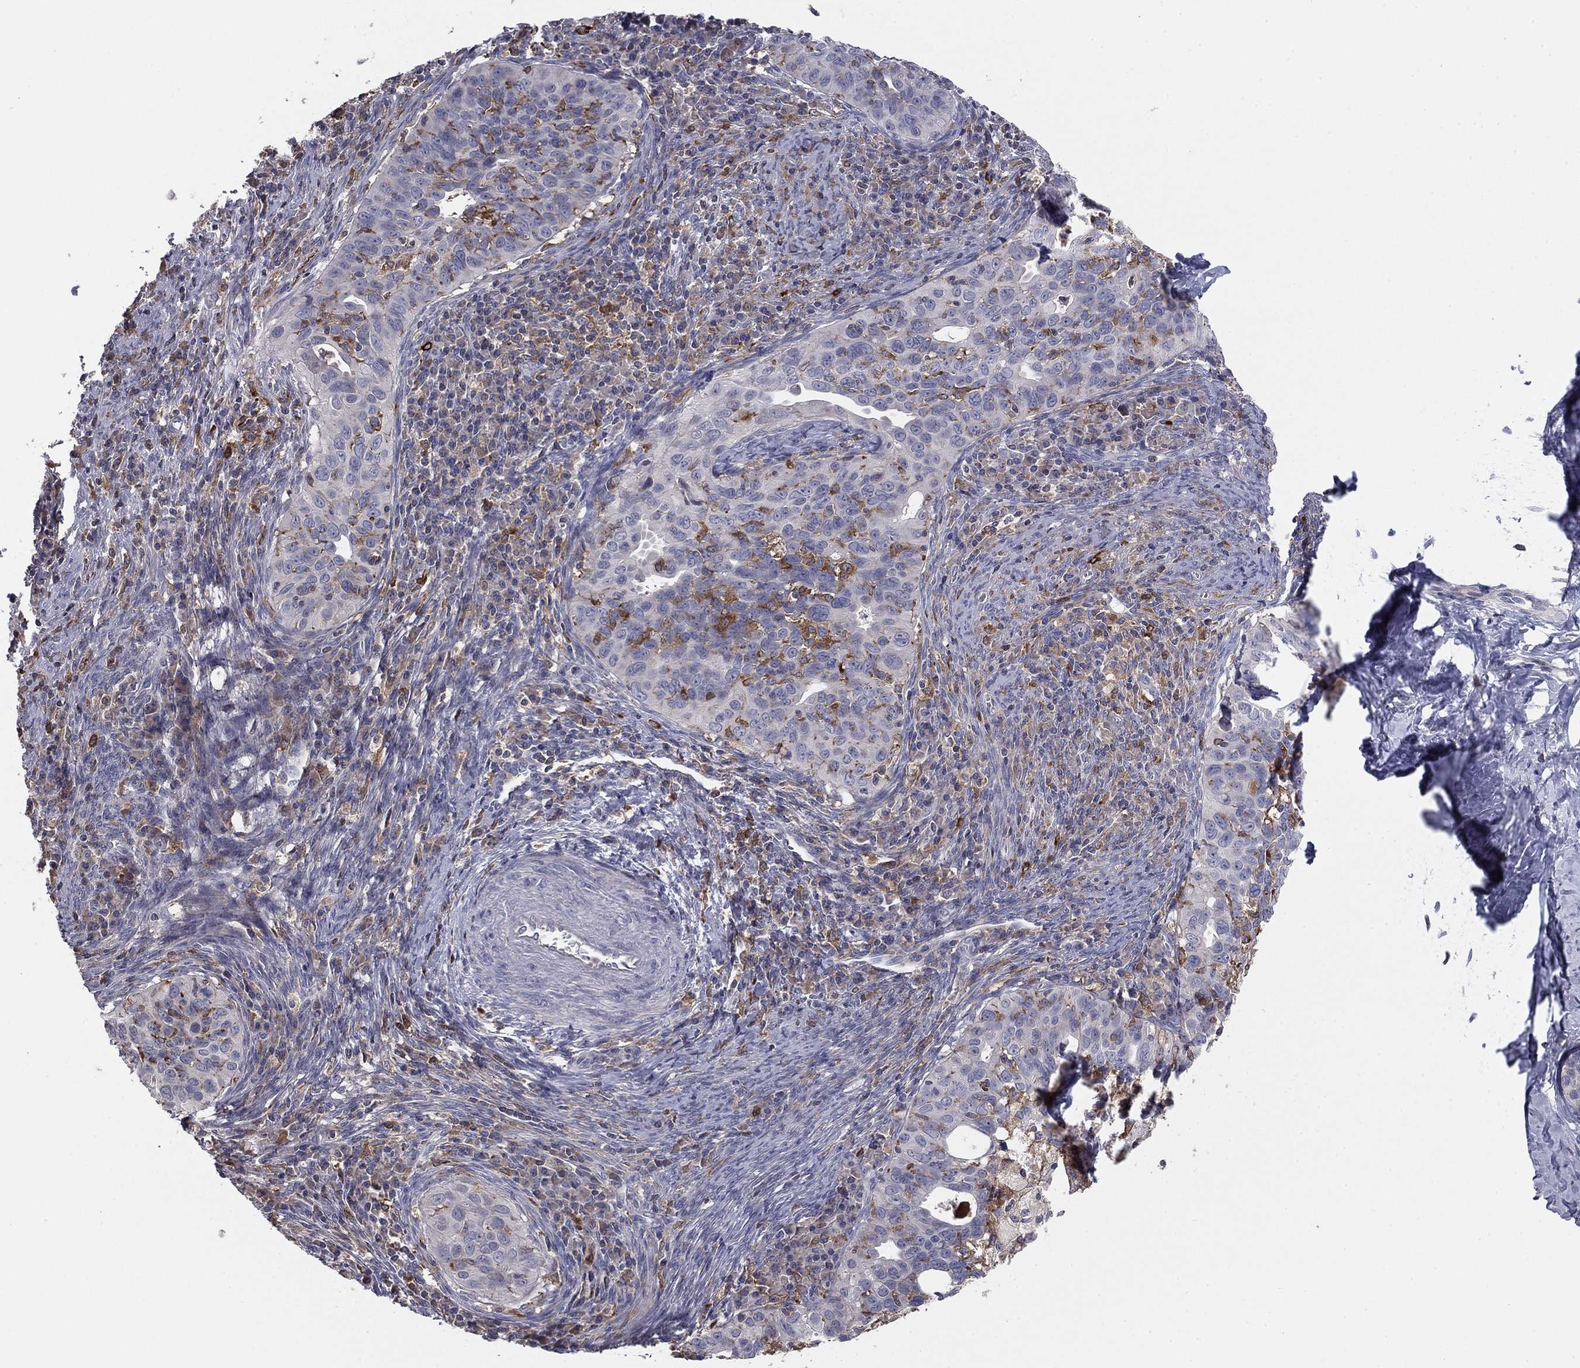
{"staining": {"intensity": "negative", "quantity": "none", "location": "none"}, "tissue": "cervical cancer", "cell_type": "Tumor cells", "image_type": "cancer", "snomed": [{"axis": "morphology", "description": "Squamous cell carcinoma, NOS"}, {"axis": "topography", "description": "Cervix"}], "caption": "IHC image of squamous cell carcinoma (cervical) stained for a protein (brown), which exhibits no staining in tumor cells.", "gene": "PLCB2", "patient": {"sex": "female", "age": 26}}